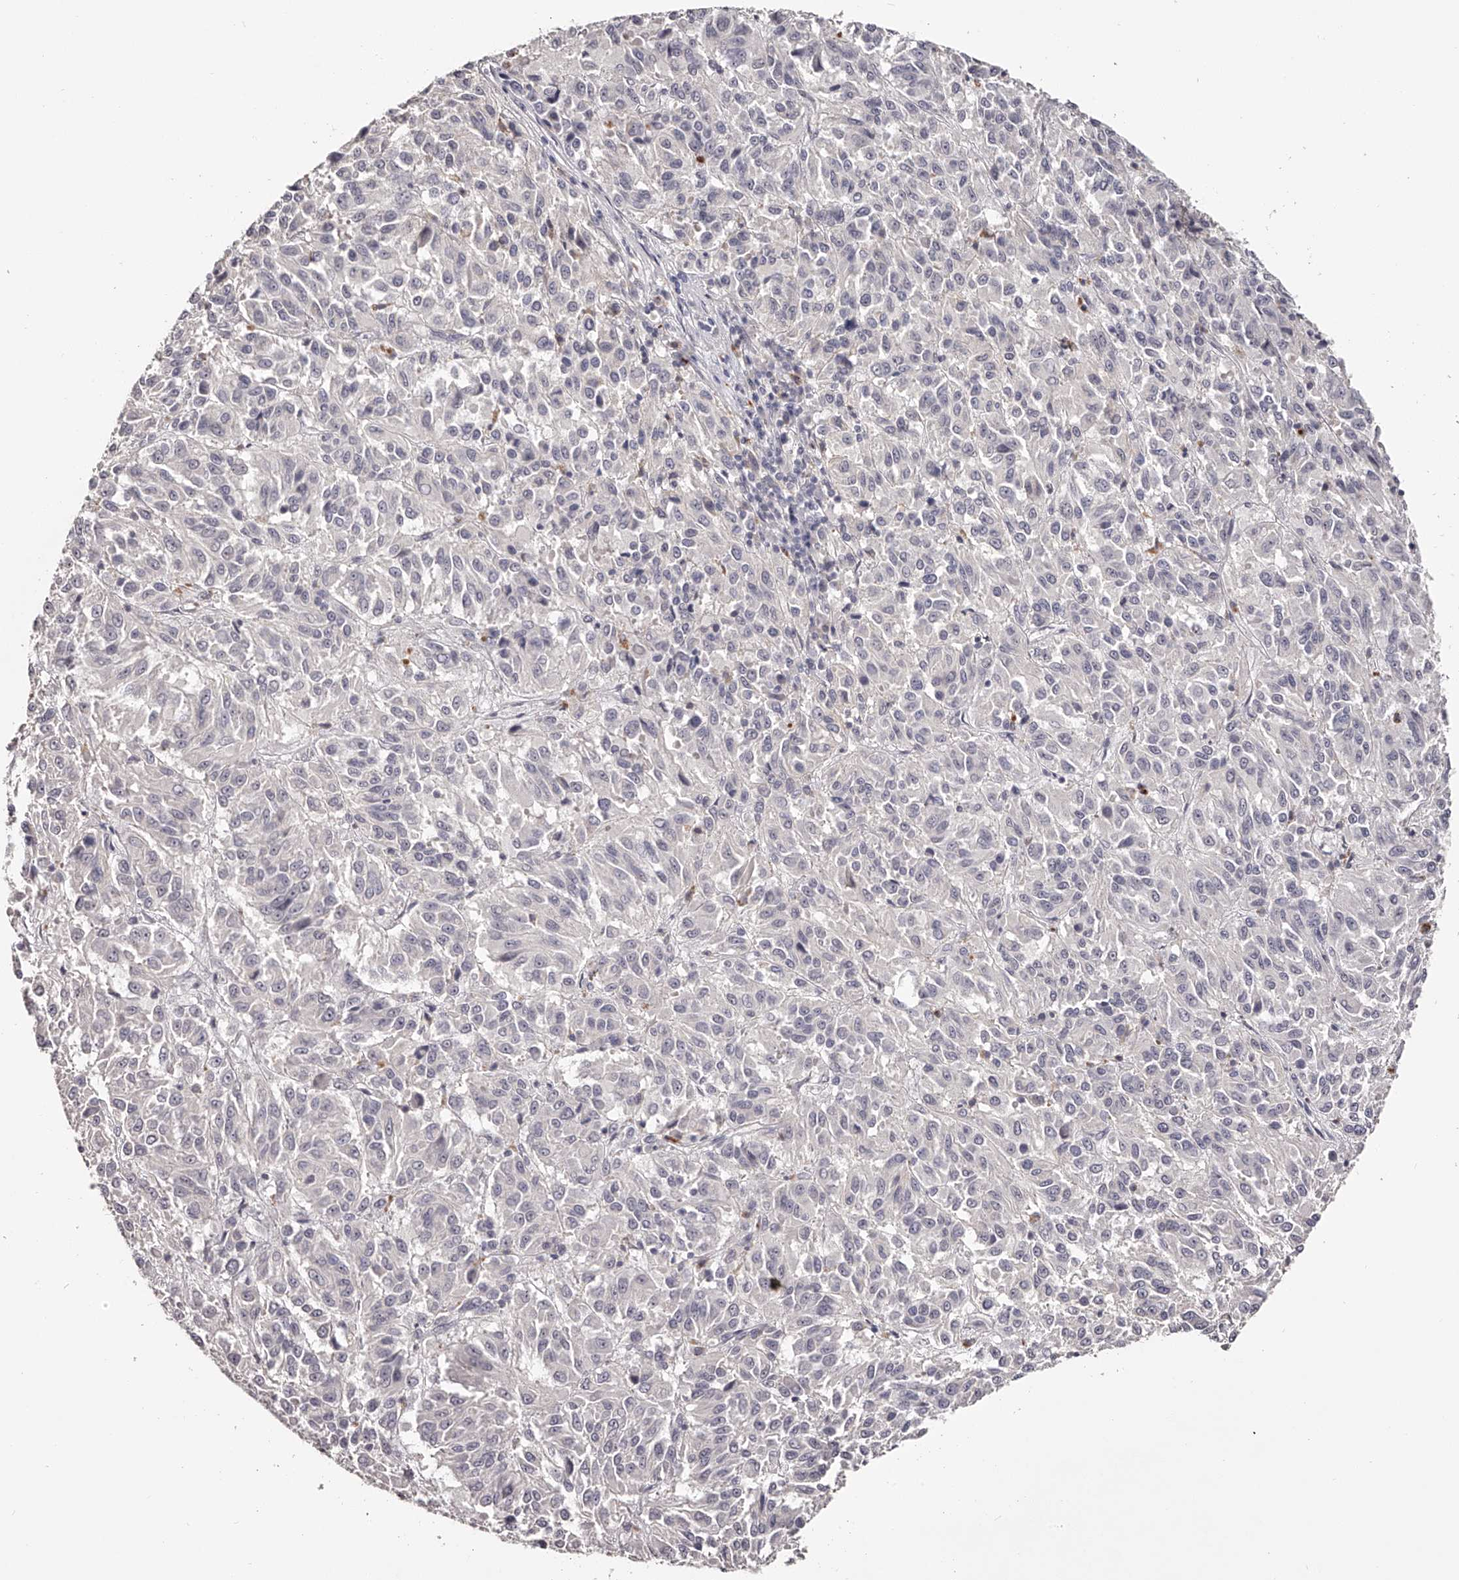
{"staining": {"intensity": "negative", "quantity": "none", "location": "none"}, "tissue": "melanoma", "cell_type": "Tumor cells", "image_type": "cancer", "snomed": [{"axis": "morphology", "description": "Malignant melanoma, Metastatic site"}, {"axis": "topography", "description": "Lung"}], "caption": "This image is of malignant melanoma (metastatic site) stained with immunohistochemistry (IHC) to label a protein in brown with the nuclei are counter-stained blue. There is no staining in tumor cells. Nuclei are stained in blue.", "gene": "SLC35D3", "patient": {"sex": "male", "age": 64}}